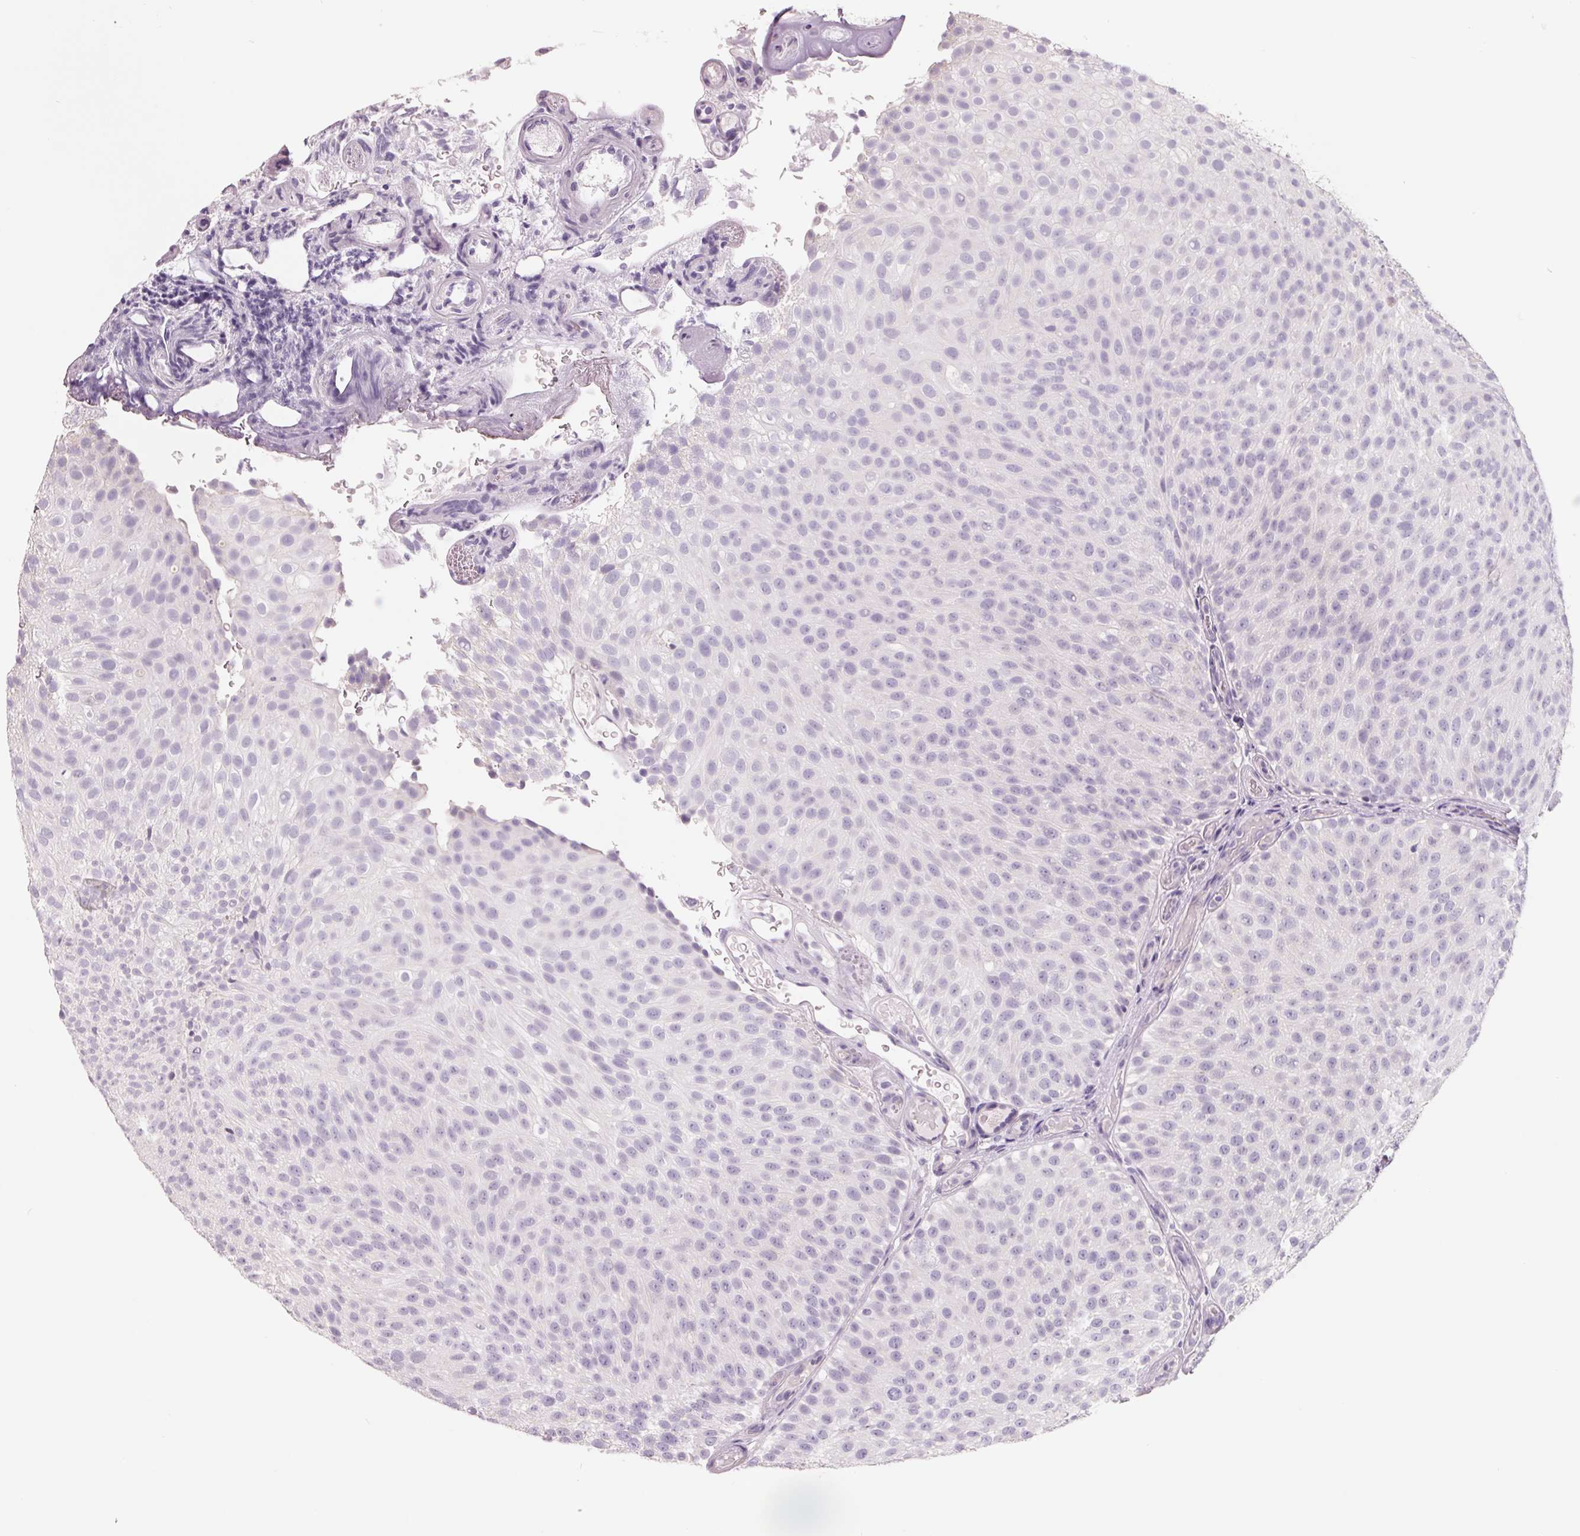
{"staining": {"intensity": "negative", "quantity": "none", "location": "none"}, "tissue": "urothelial cancer", "cell_type": "Tumor cells", "image_type": "cancer", "snomed": [{"axis": "morphology", "description": "Urothelial carcinoma, Low grade"}, {"axis": "topography", "description": "Urinary bladder"}], "caption": "Human urothelial cancer stained for a protein using IHC displays no expression in tumor cells.", "gene": "FTCD", "patient": {"sex": "male", "age": 78}}